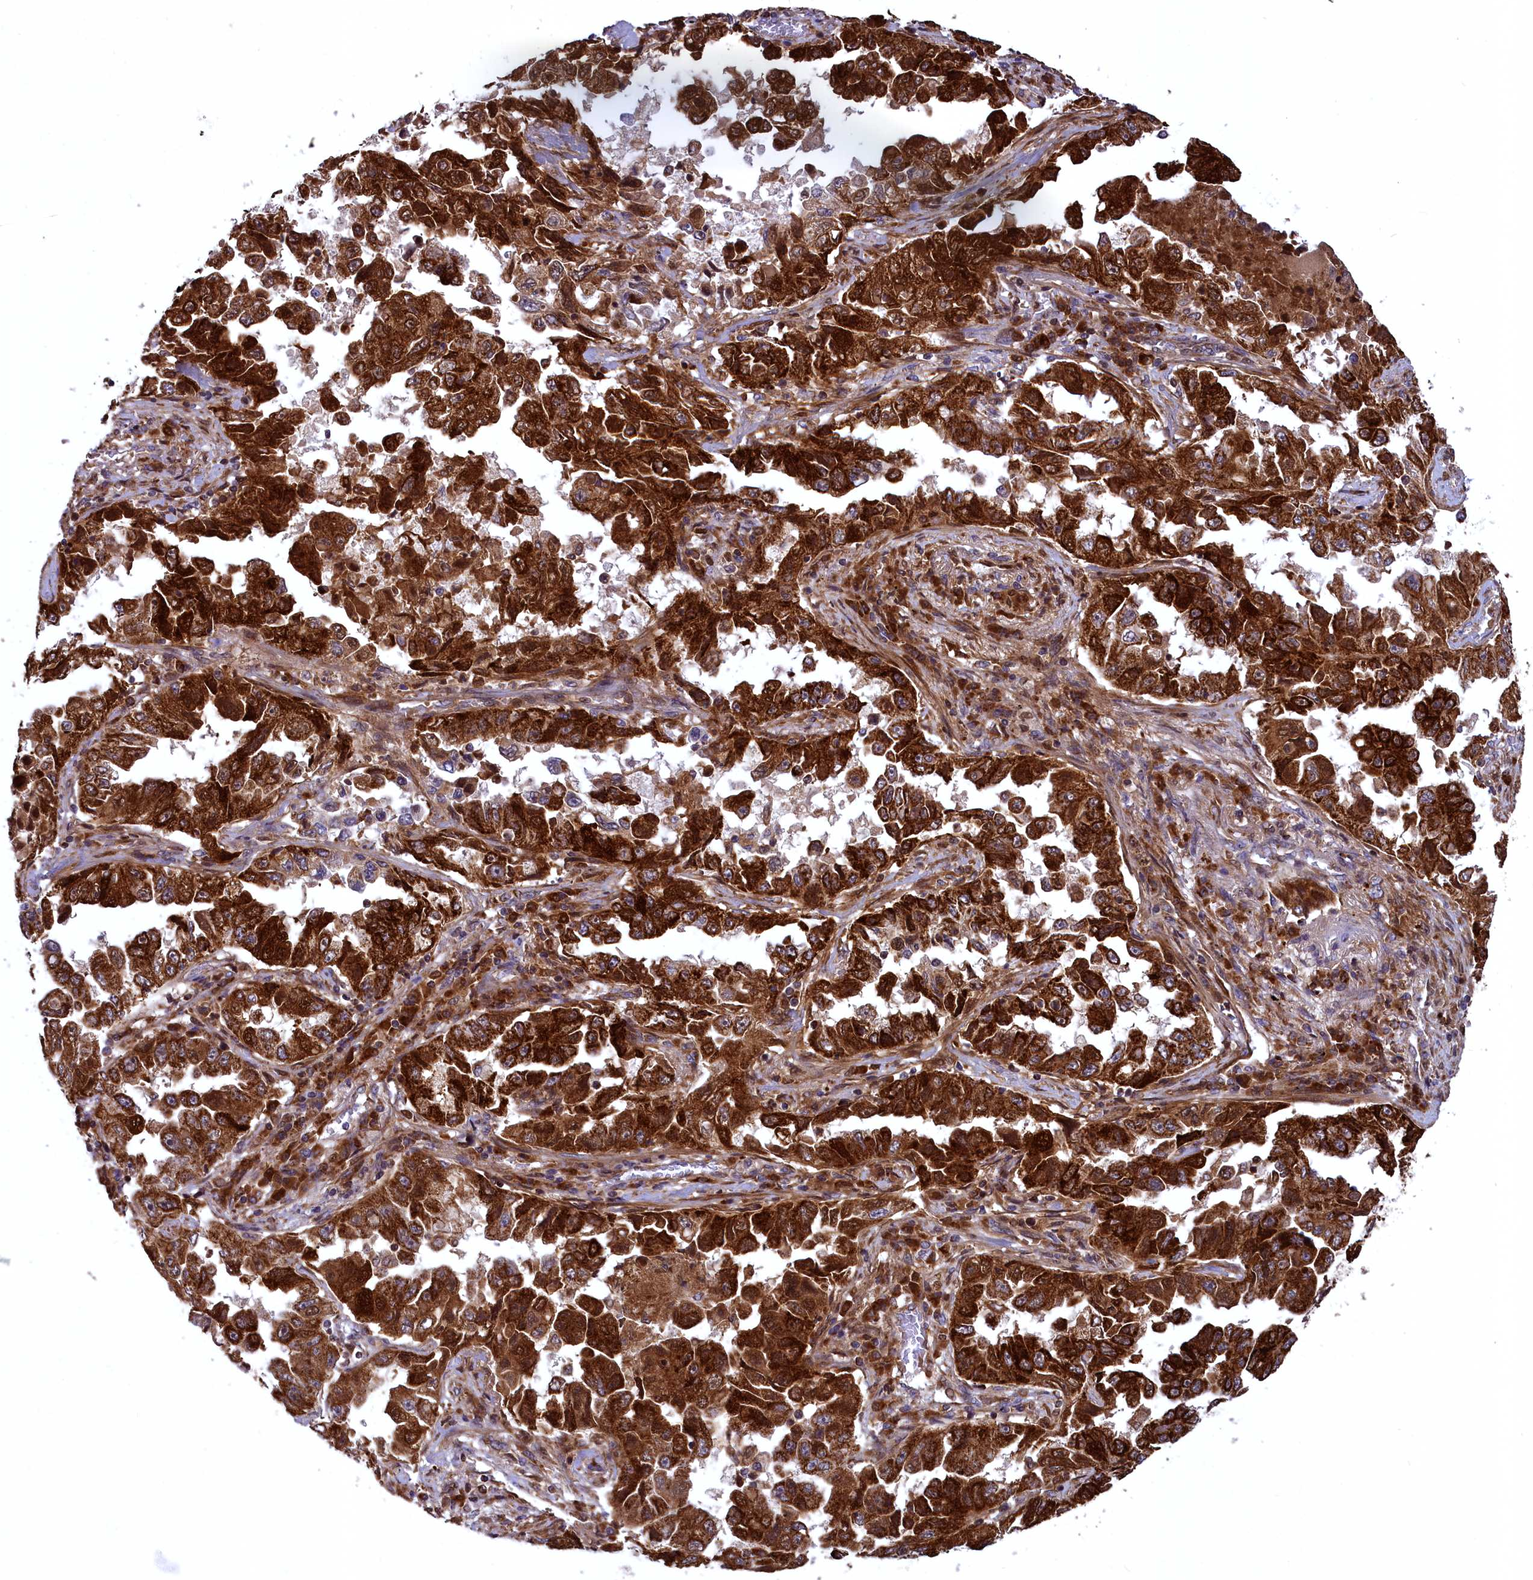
{"staining": {"intensity": "strong", "quantity": ">75%", "location": "cytoplasmic/membranous,nuclear"}, "tissue": "lung cancer", "cell_type": "Tumor cells", "image_type": "cancer", "snomed": [{"axis": "morphology", "description": "Adenocarcinoma, NOS"}, {"axis": "topography", "description": "Lung"}], "caption": "Immunohistochemical staining of lung cancer displays high levels of strong cytoplasmic/membranous and nuclear staining in about >75% of tumor cells.", "gene": "COX17", "patient": {"sex": "female", "age": 51}}